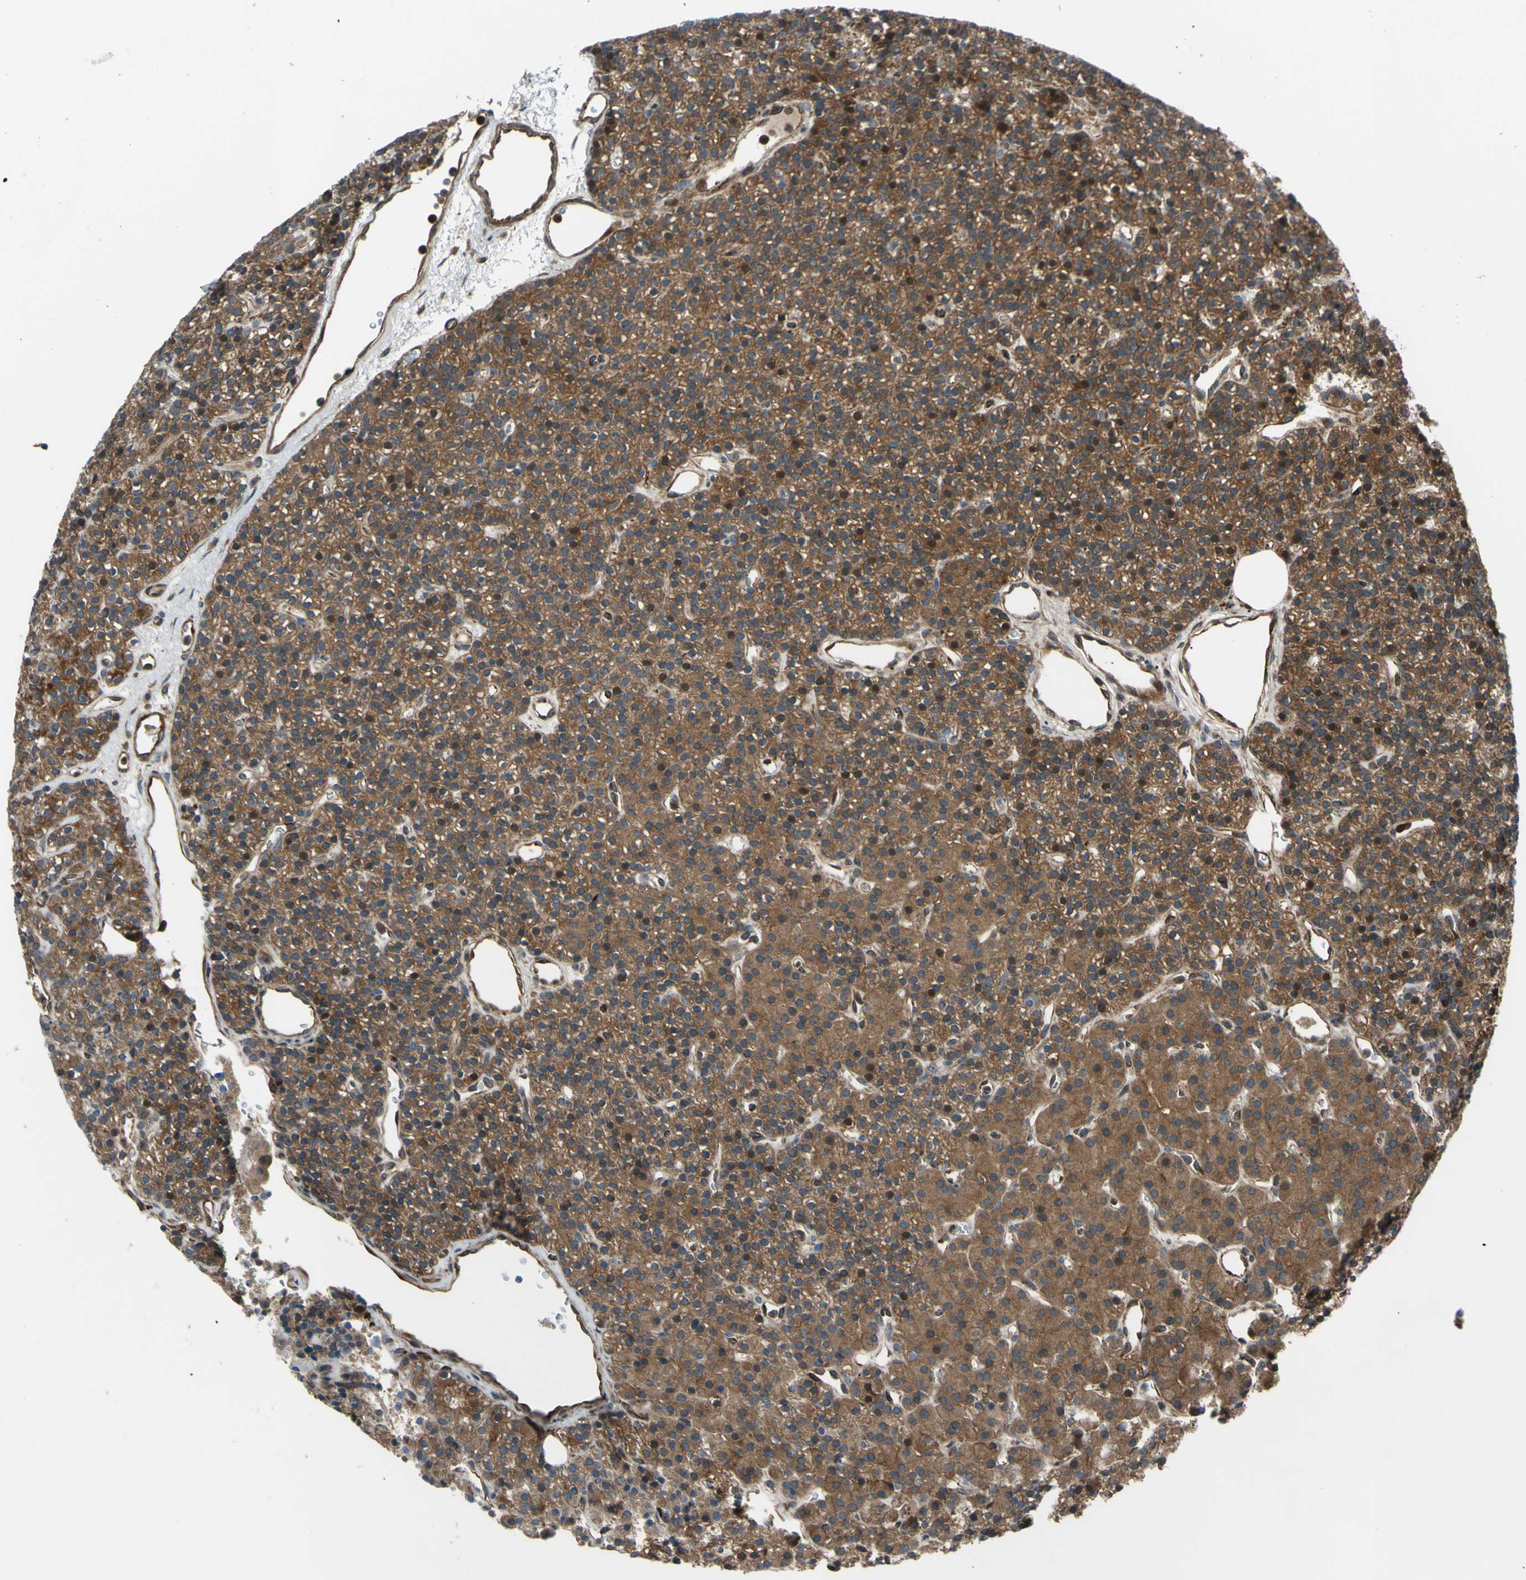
{"staining": {"intensity": "moderate", "quantity": ">75%", "location": "cytoplasmic/membranous"}, "tissue": "parathyroid gland", "cell_type": "Glandular cells", "image_type": "normal", "snomed": [{"axis": "morphology", "description": "Normal tissue, NOS"}, {"axis": "morphology", "description": "Hyperplasia, NOS"}, {"axis": "topography", "description": "Parathyroid gland"}], "caption": "An IHC histopathology image of normal tissue is shown. Protein staining in brown labels moderate cytoplasmic/membranous positivity in parathyroid gland within glandular cells.", "gene": "FLII", "patient": {"sex": "male", "age": 44}}